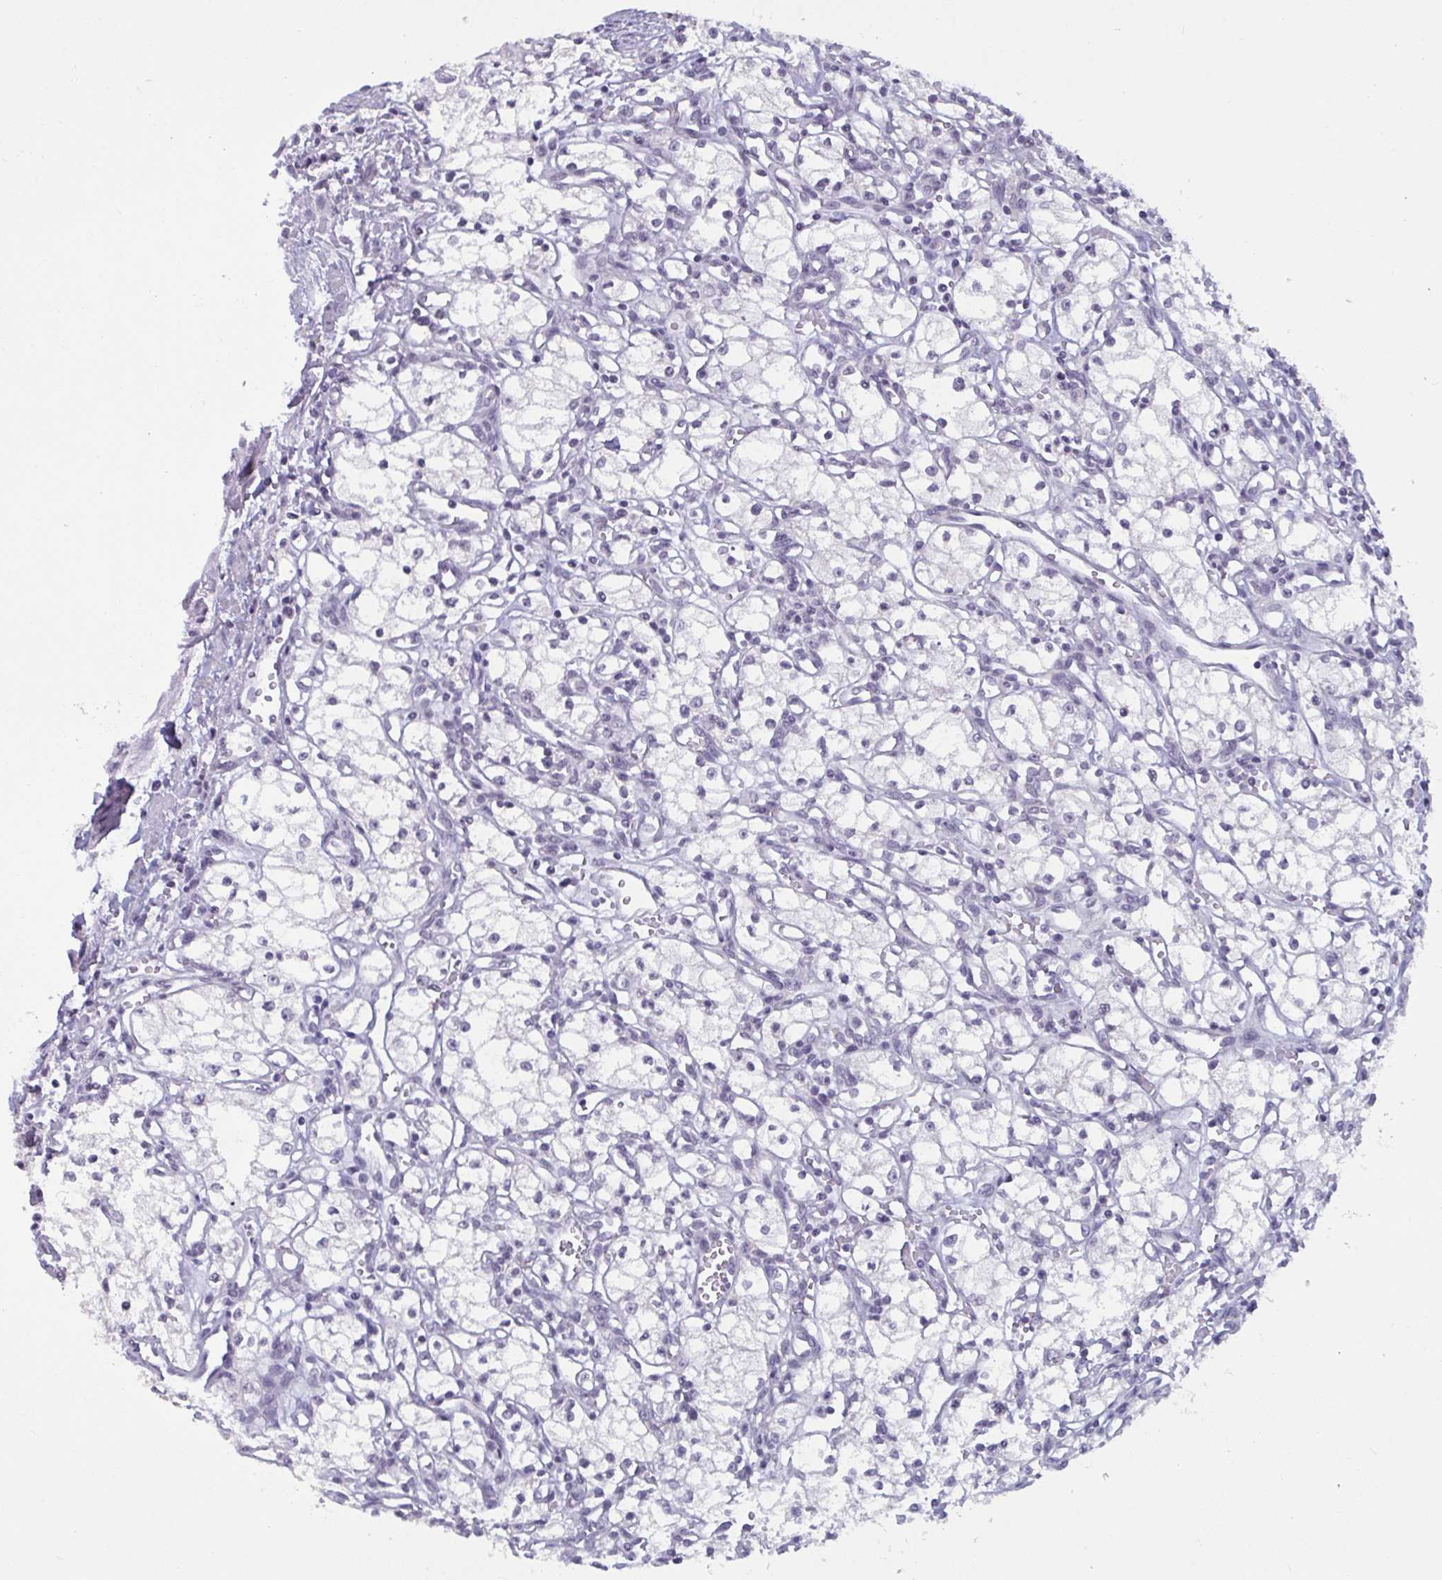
{"staining": {"intensity": "negative", "quantity": "none", "location": "none"}, "tissue": "renal cancer", "cell_type": "Tumor cells", "image_type": "cancer", "snomed": [{"axis": "morphology", "description": "Adenocarcinoma, NOS"}, {"axis": "topography", "description": "Kidney"}], "caption": "High power microscopy photomicrograph of an IHC image of renal cancer, revealing no significant staining in tumor cells.", "gene": "TBC1D4", "patient": {"sex": "male", "age": 59}}